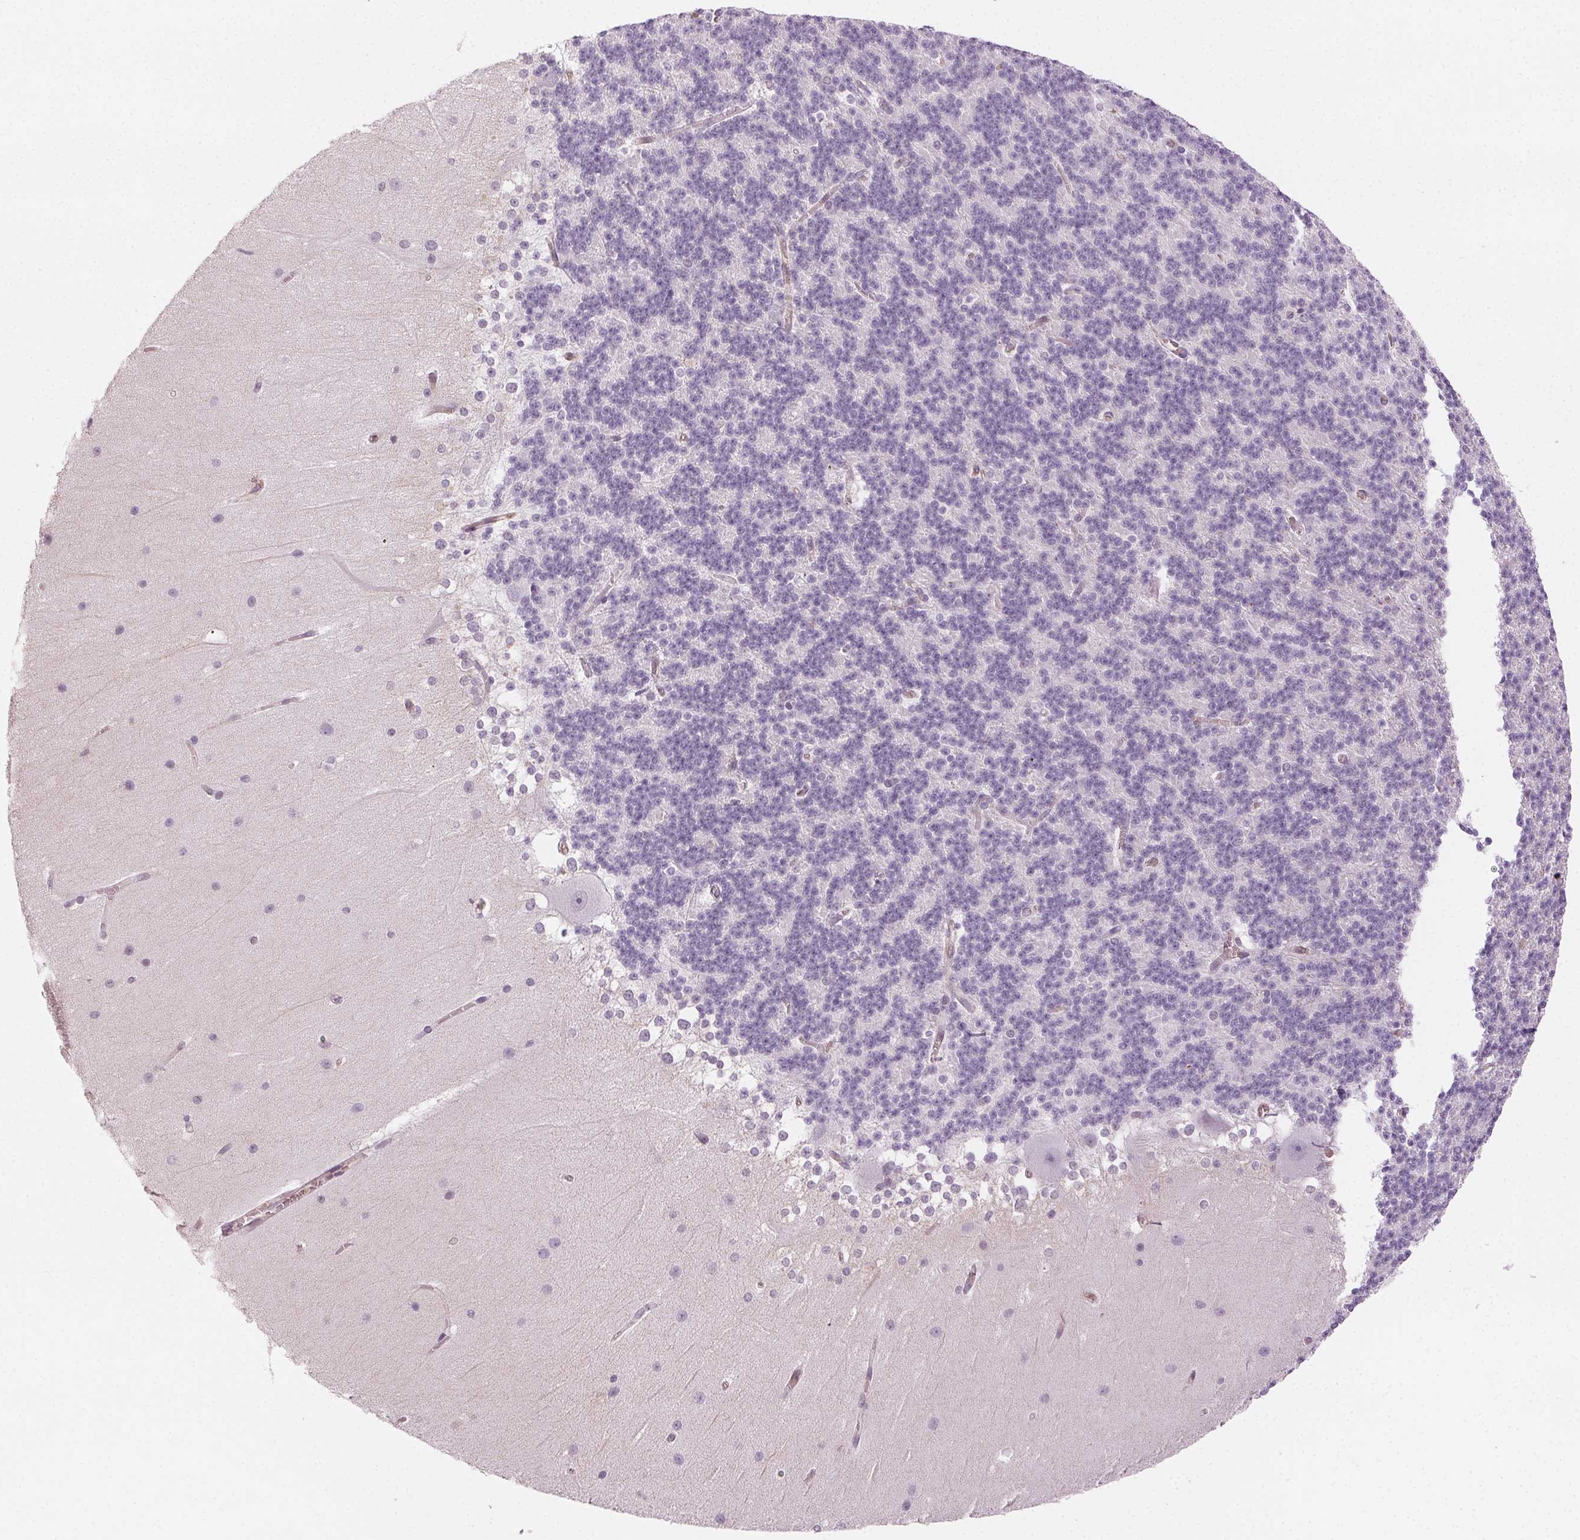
{"staining": {"intensity": "negative", "quantity": "none", "location": "none"}, "tissue": "cerebellum", "cell_type": "Cells in granular layer", "image_type": "normal", "snomed": [{"axis": "morphology", "description": "Normal tissue, NOS"}, {"axis": "topography", "description": "Cerebellum"}], "caption": "DAB immunohistochemical staining of unremarkable cerebellum reveals no significant staining in cells in granular layer. Brightfield microscopy of IHC stained with DAB (3,3'-diaminobenzidine) (brown) and hematoxylin (blue), captured at high magnification.", "gene": "AIF1L", "patient": {"sex": "female", "age": 19}}